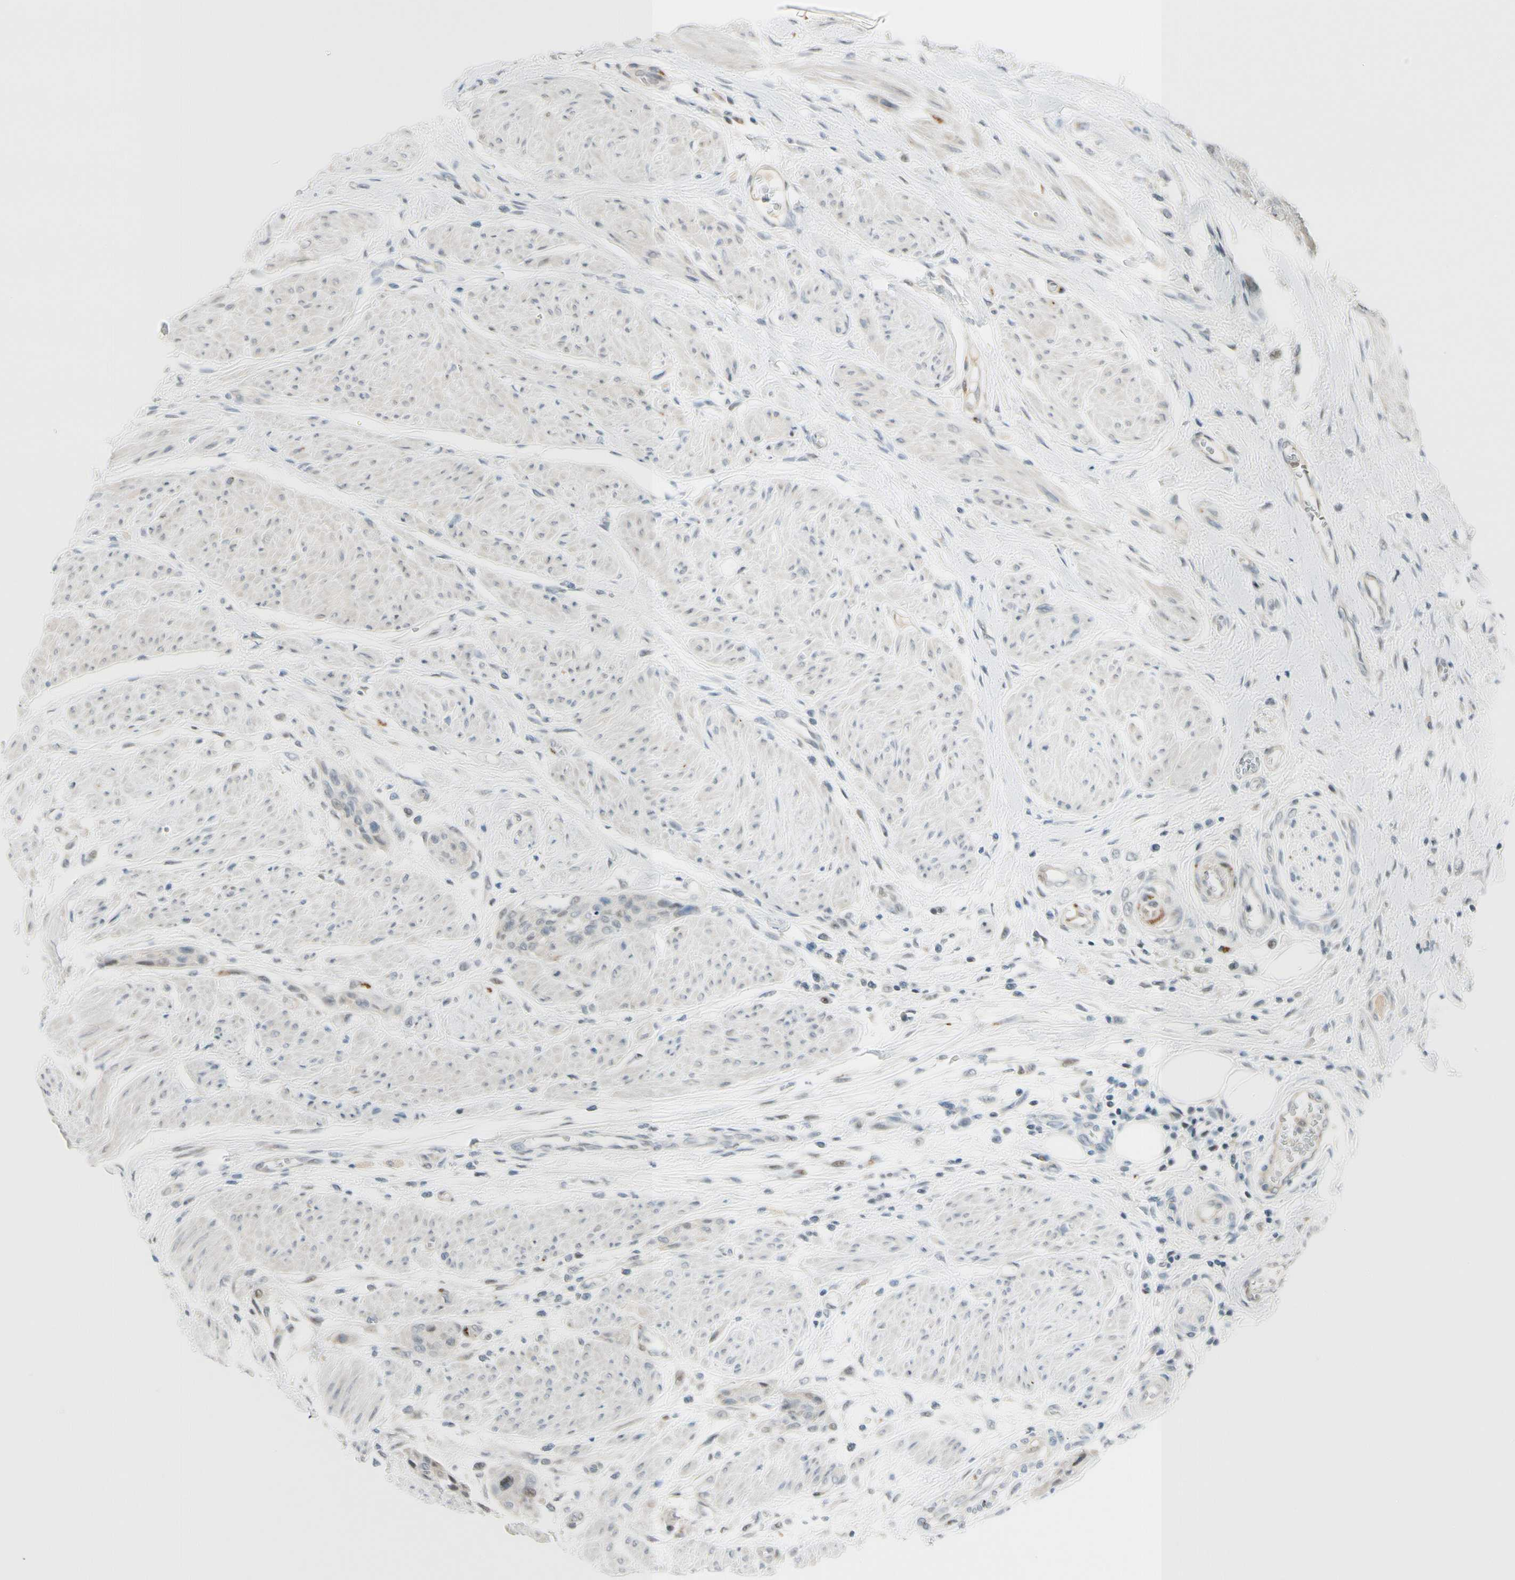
{"staining": {"intensity": "negative", "quantity": "none", "location": "none"}, "tissue": "urothelial cancer", "cell_type": "Tumor cells", "image_type": "cancer", "snomed": [{"axis": "morphology", "description": "Urothelial carcinoma, High grade"}, {"axis": "topography", "description": "Urinary bladder"}], "caption": "Immunohistochemistry (IHC) of urothelial carcinoma (high-grade) exhibits no positivity in tumor cells.", "gene": "B4GALNT1", "patient": {"sex": "male", "age": 35}}